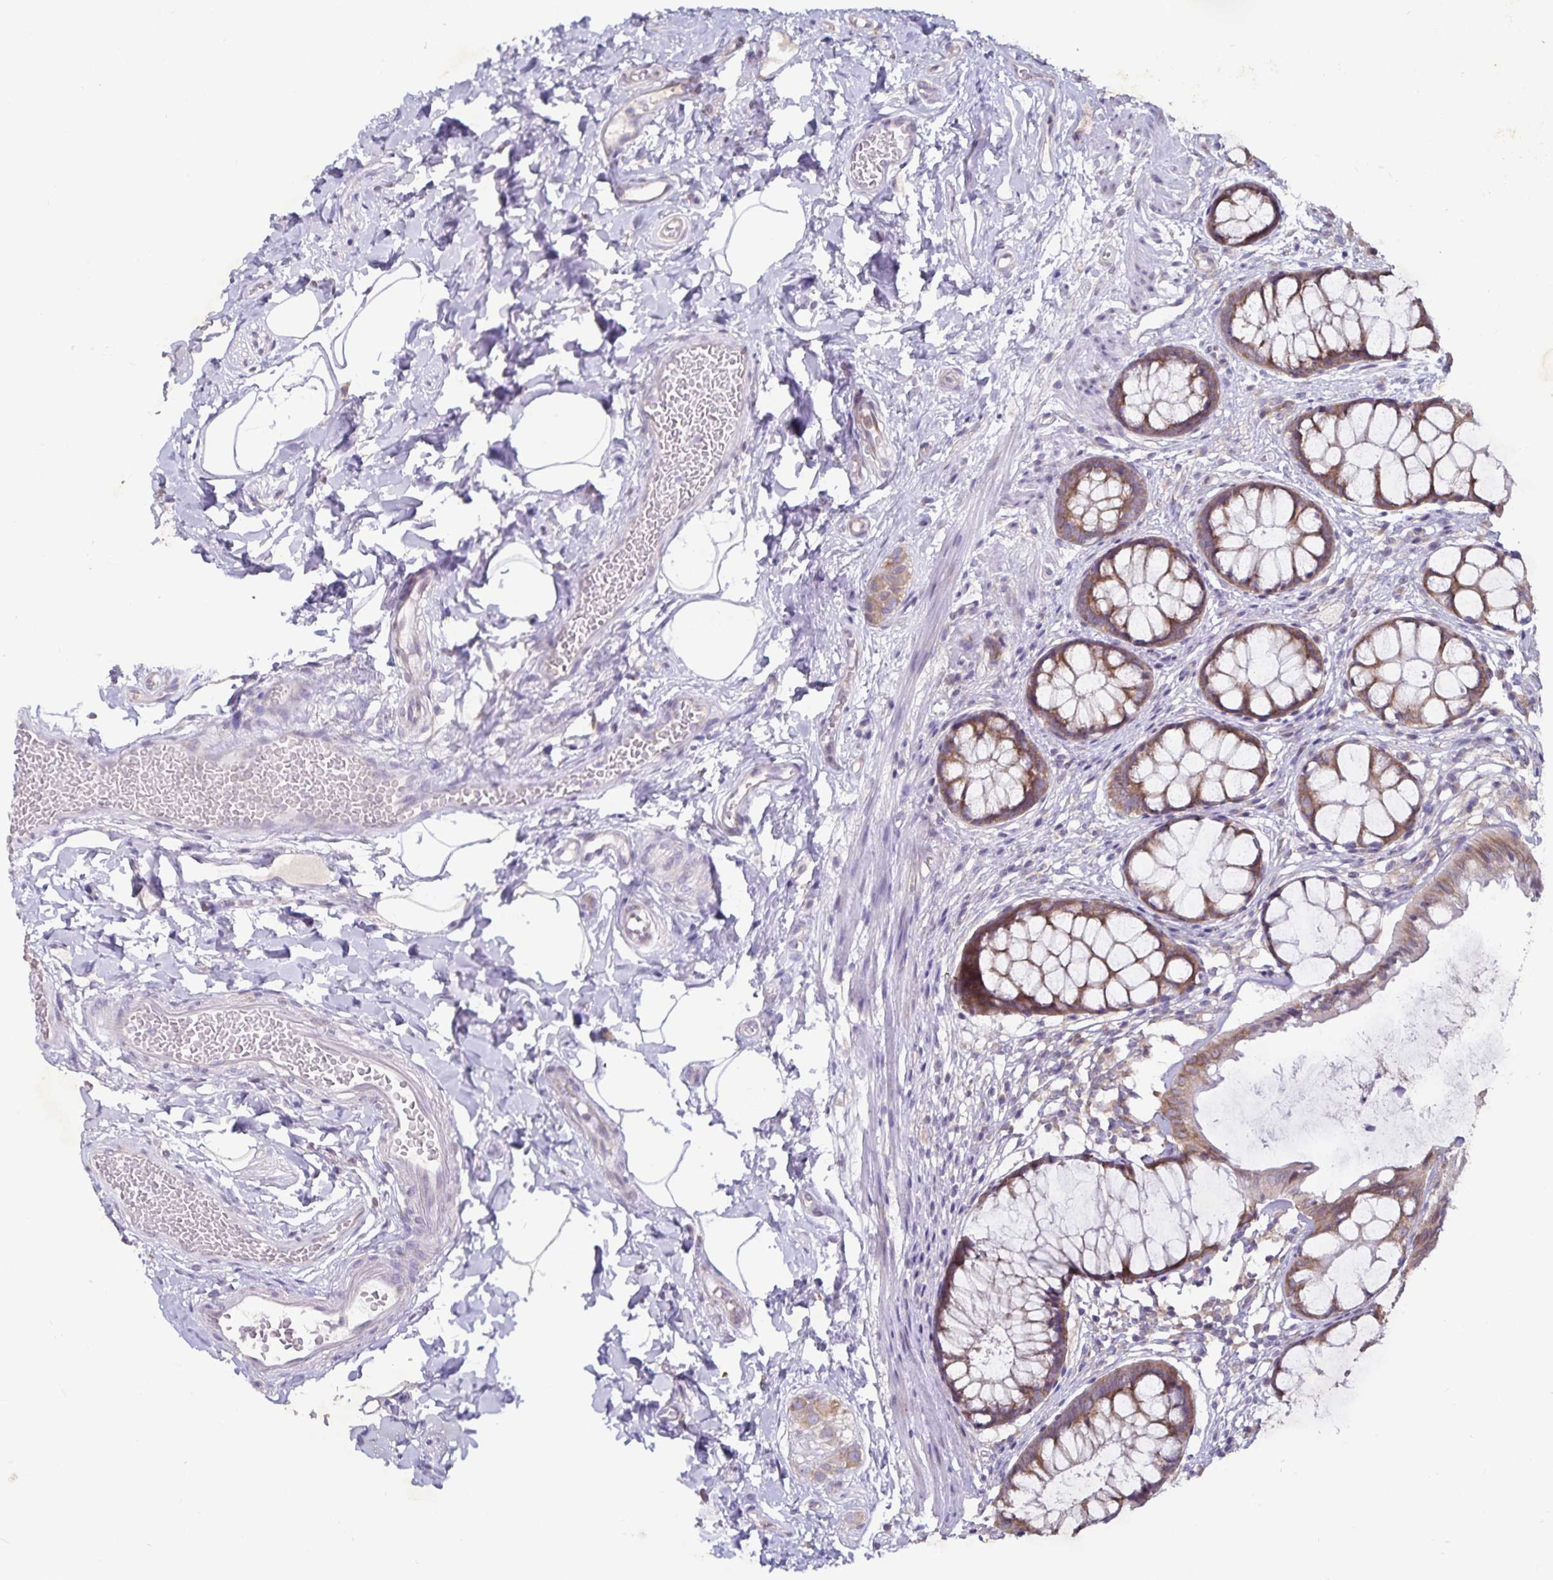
{"staining": {"intensity": "strong", "quantity": ">75%", "location": "cytoplasmic/membranous"}, "tissue": "rectum", "cell_type": "Glandular cells", "image_type": "normal", "snomed": [{"axis": "morphology", "description": "Normal tissue, NOS"}, {"axis": "topography", "description": "Rectum"}], "caption": "Rectum stained with immunohistochemistry (IHC) shows strong cytoplasmic/membranous expression in approximately >75% of glandular cells.", "gene": "FAM120A", "patient": {"sex": "female", "age": 62}}